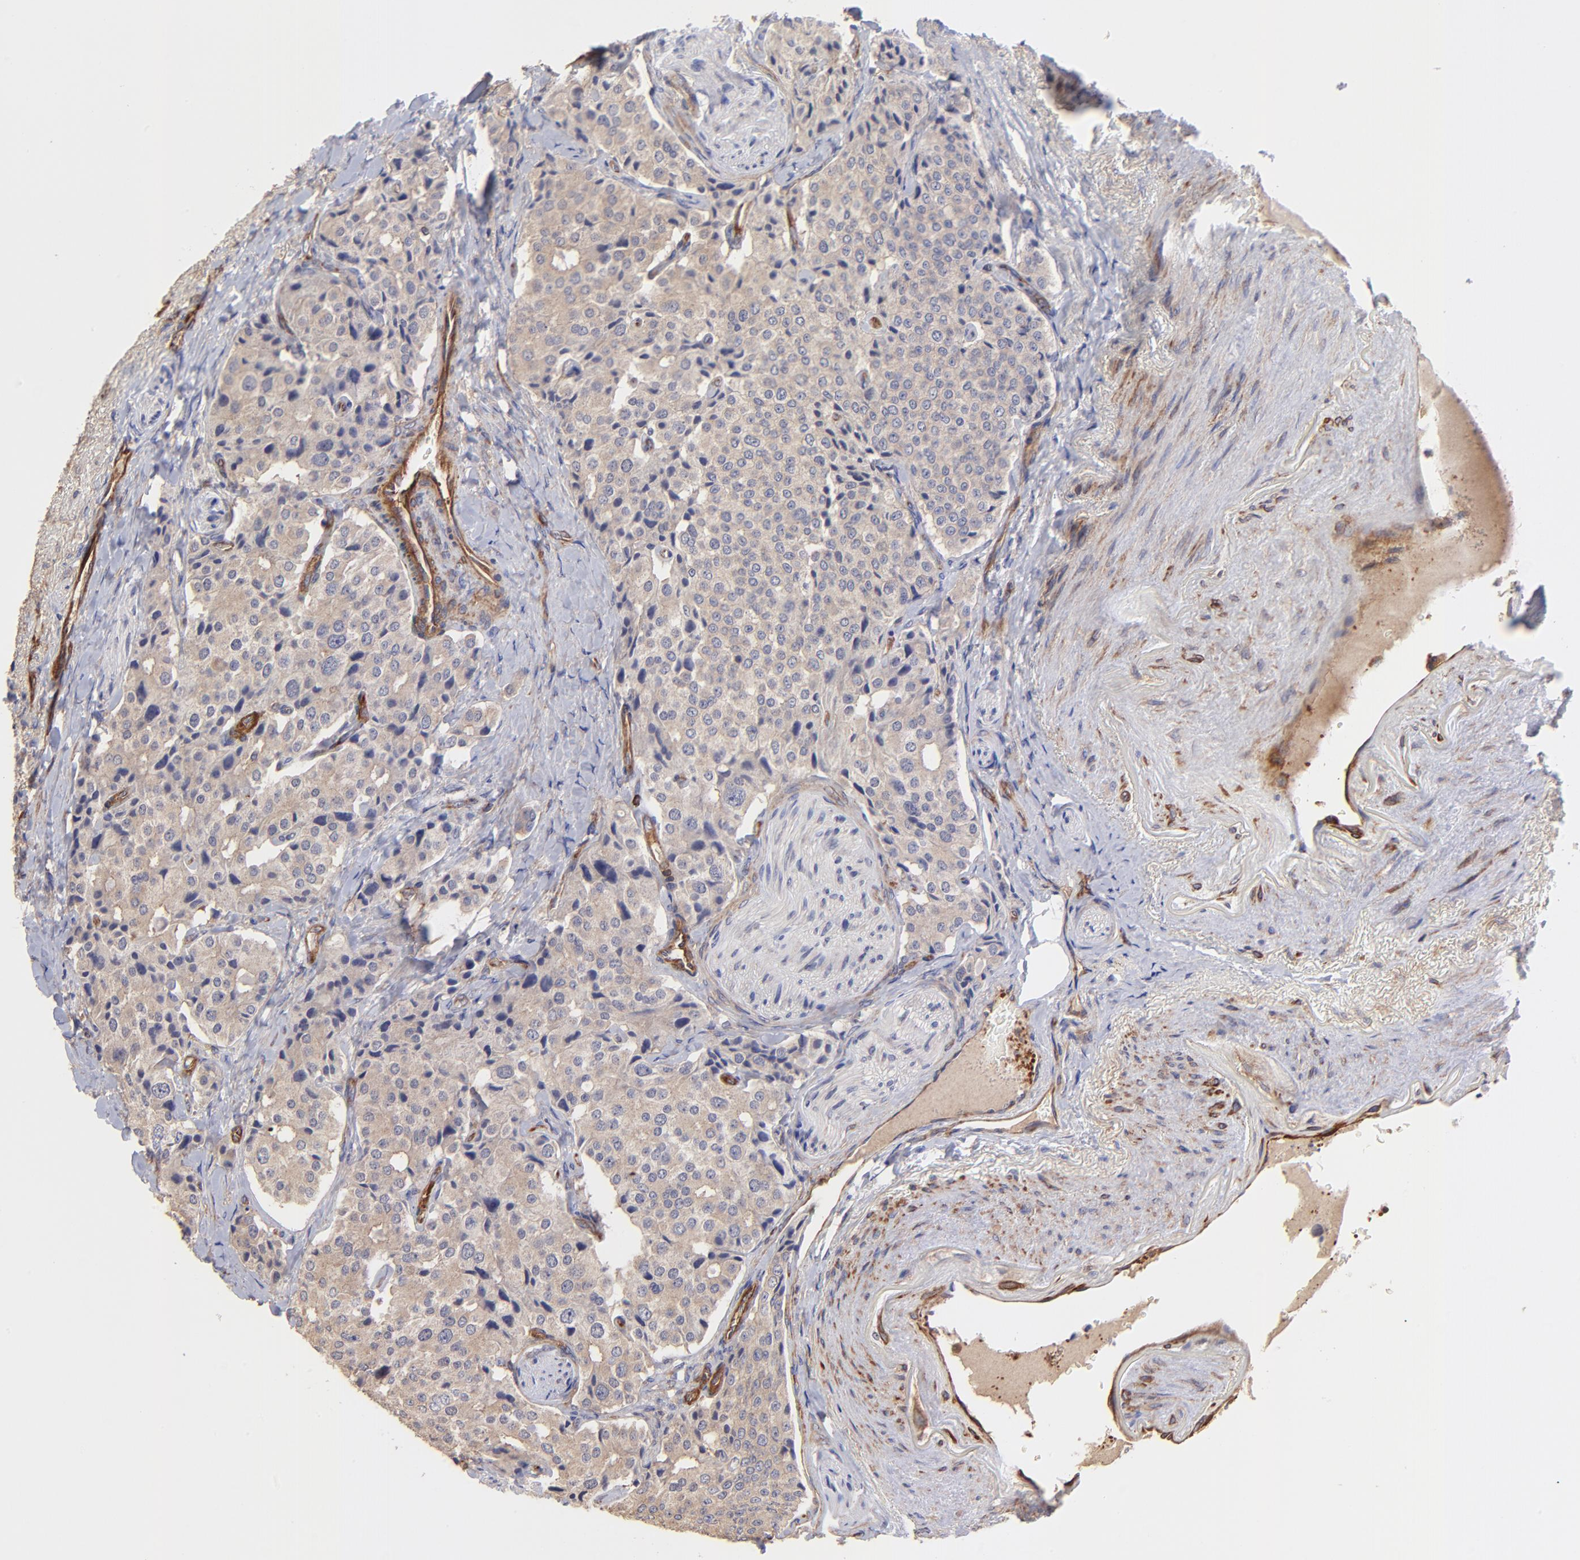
{"staining": {"intensity": "weak", "quantity": ">75%", "location": "cytoplasmic/membranous"}, "tissue": "carcinoid", "cell_type": "Tumor cells", "image_type": "cancer", "snomed": [{"axis": "morphology", "description": "Carcinoid, malignant, NOS"}, {"axis": "topography", "description": "Colon"}], "caption": "Immunohistochemical staining of human carcinoid reveals weak cytoplasmic/membranous protein staining in approximately >75% of tumor cells. The protein of interest is stained brown, and the nuclei are stained in blue (DAB IHC with brightfield microscopy, high magnification).", "gene": "ASB7", "patient": {"sex": "female", "age": 61}}